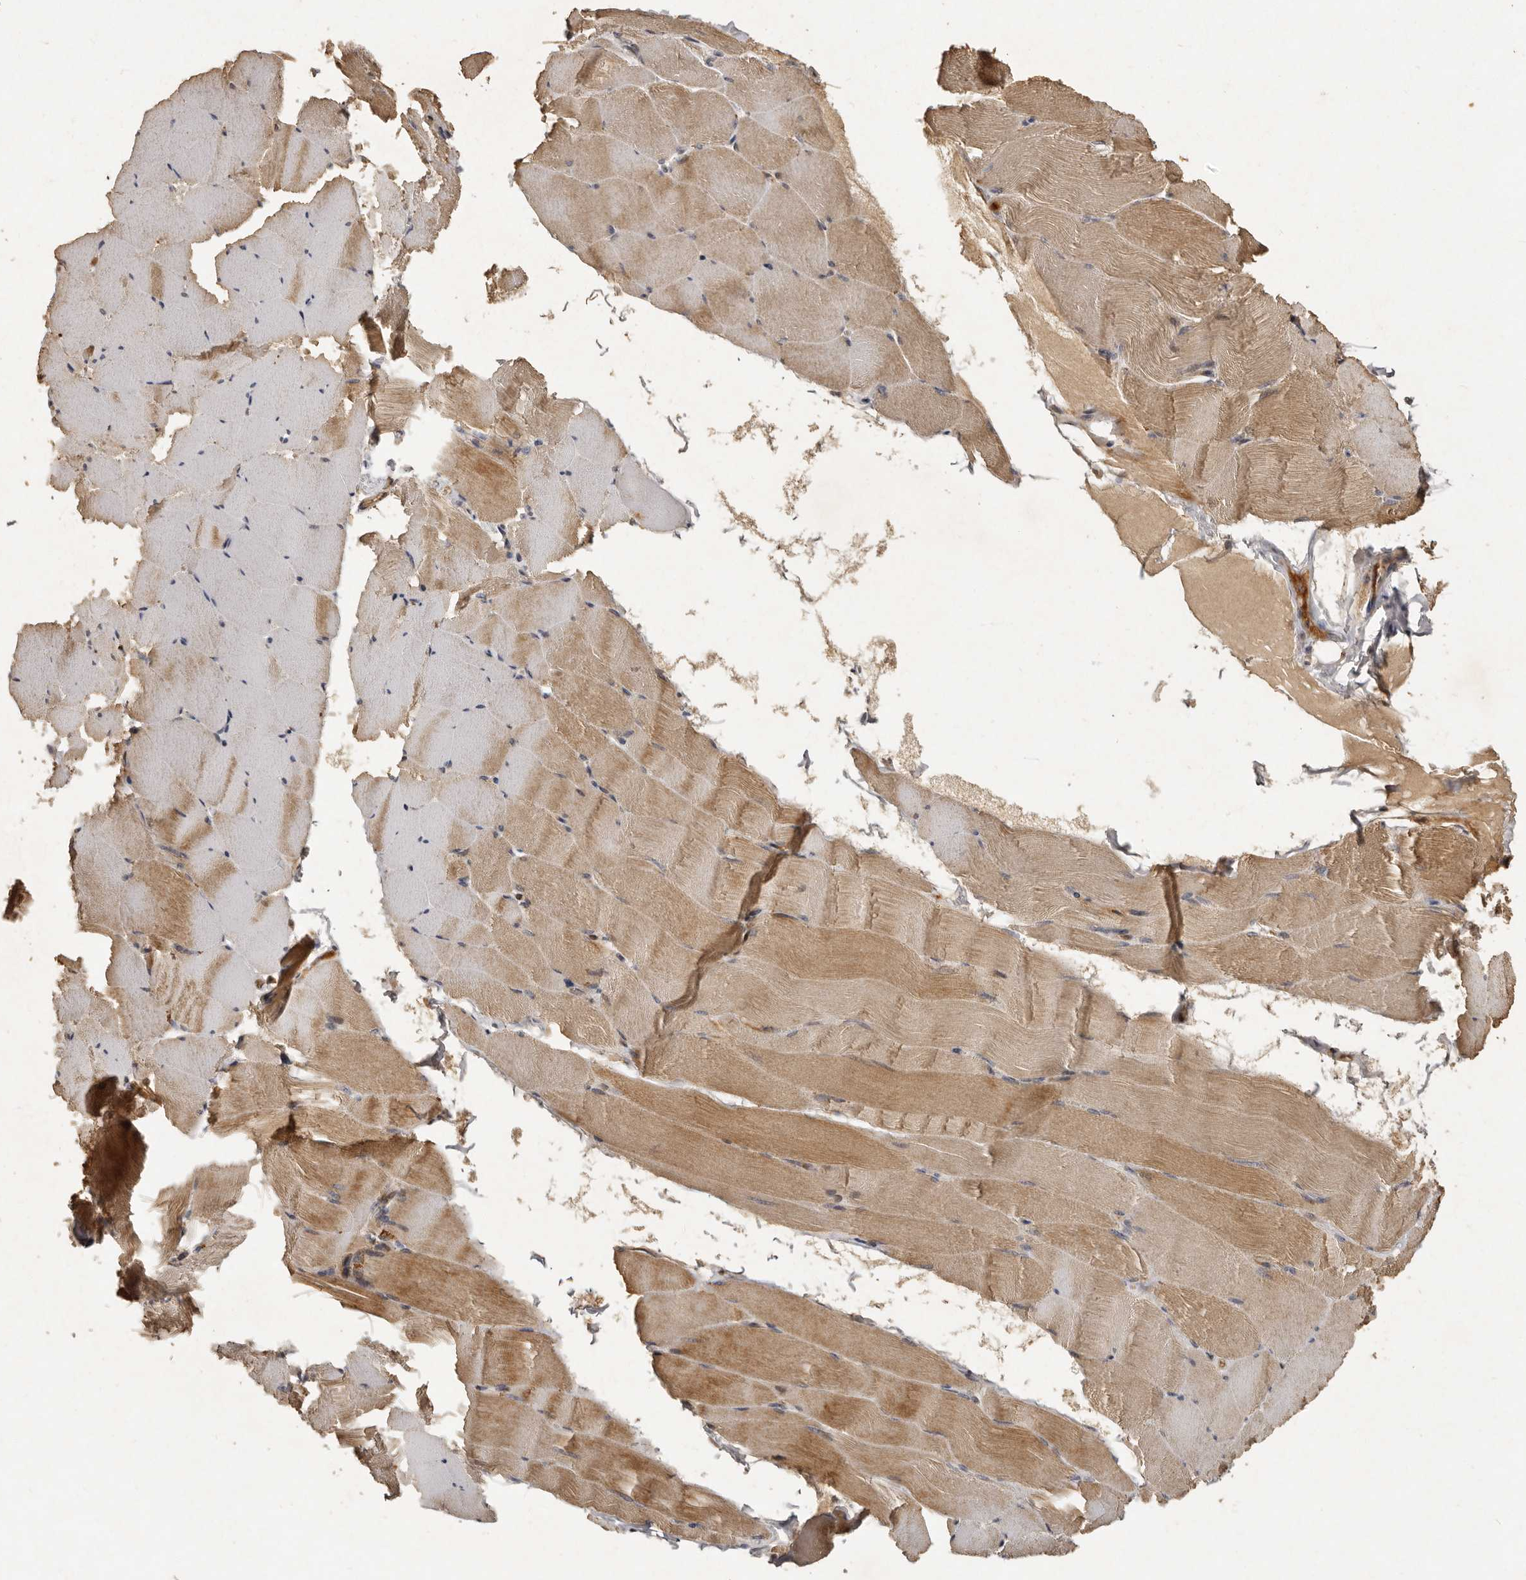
{"staining": {"intensity": "moderate", "quantity": ">75%", "location": "cytoplasmic/membranous"}, "tissue": "skeletal muscle", "cell_type": "Myocytes", "image_type": "normal", "snomed": [{"axis": "morphology", "description": "Normal tissue, NOS"}, {"axis": "topography", "description": "Skeletal muscle"}], "caption": "Skeletal muscle stained with a brown dye exhibits moderate cytoplasmic/membranous positive staining in about >75% of myocytes.", "gene": "SEMA3A", "patient": {"sex": "male", "age": 62}}